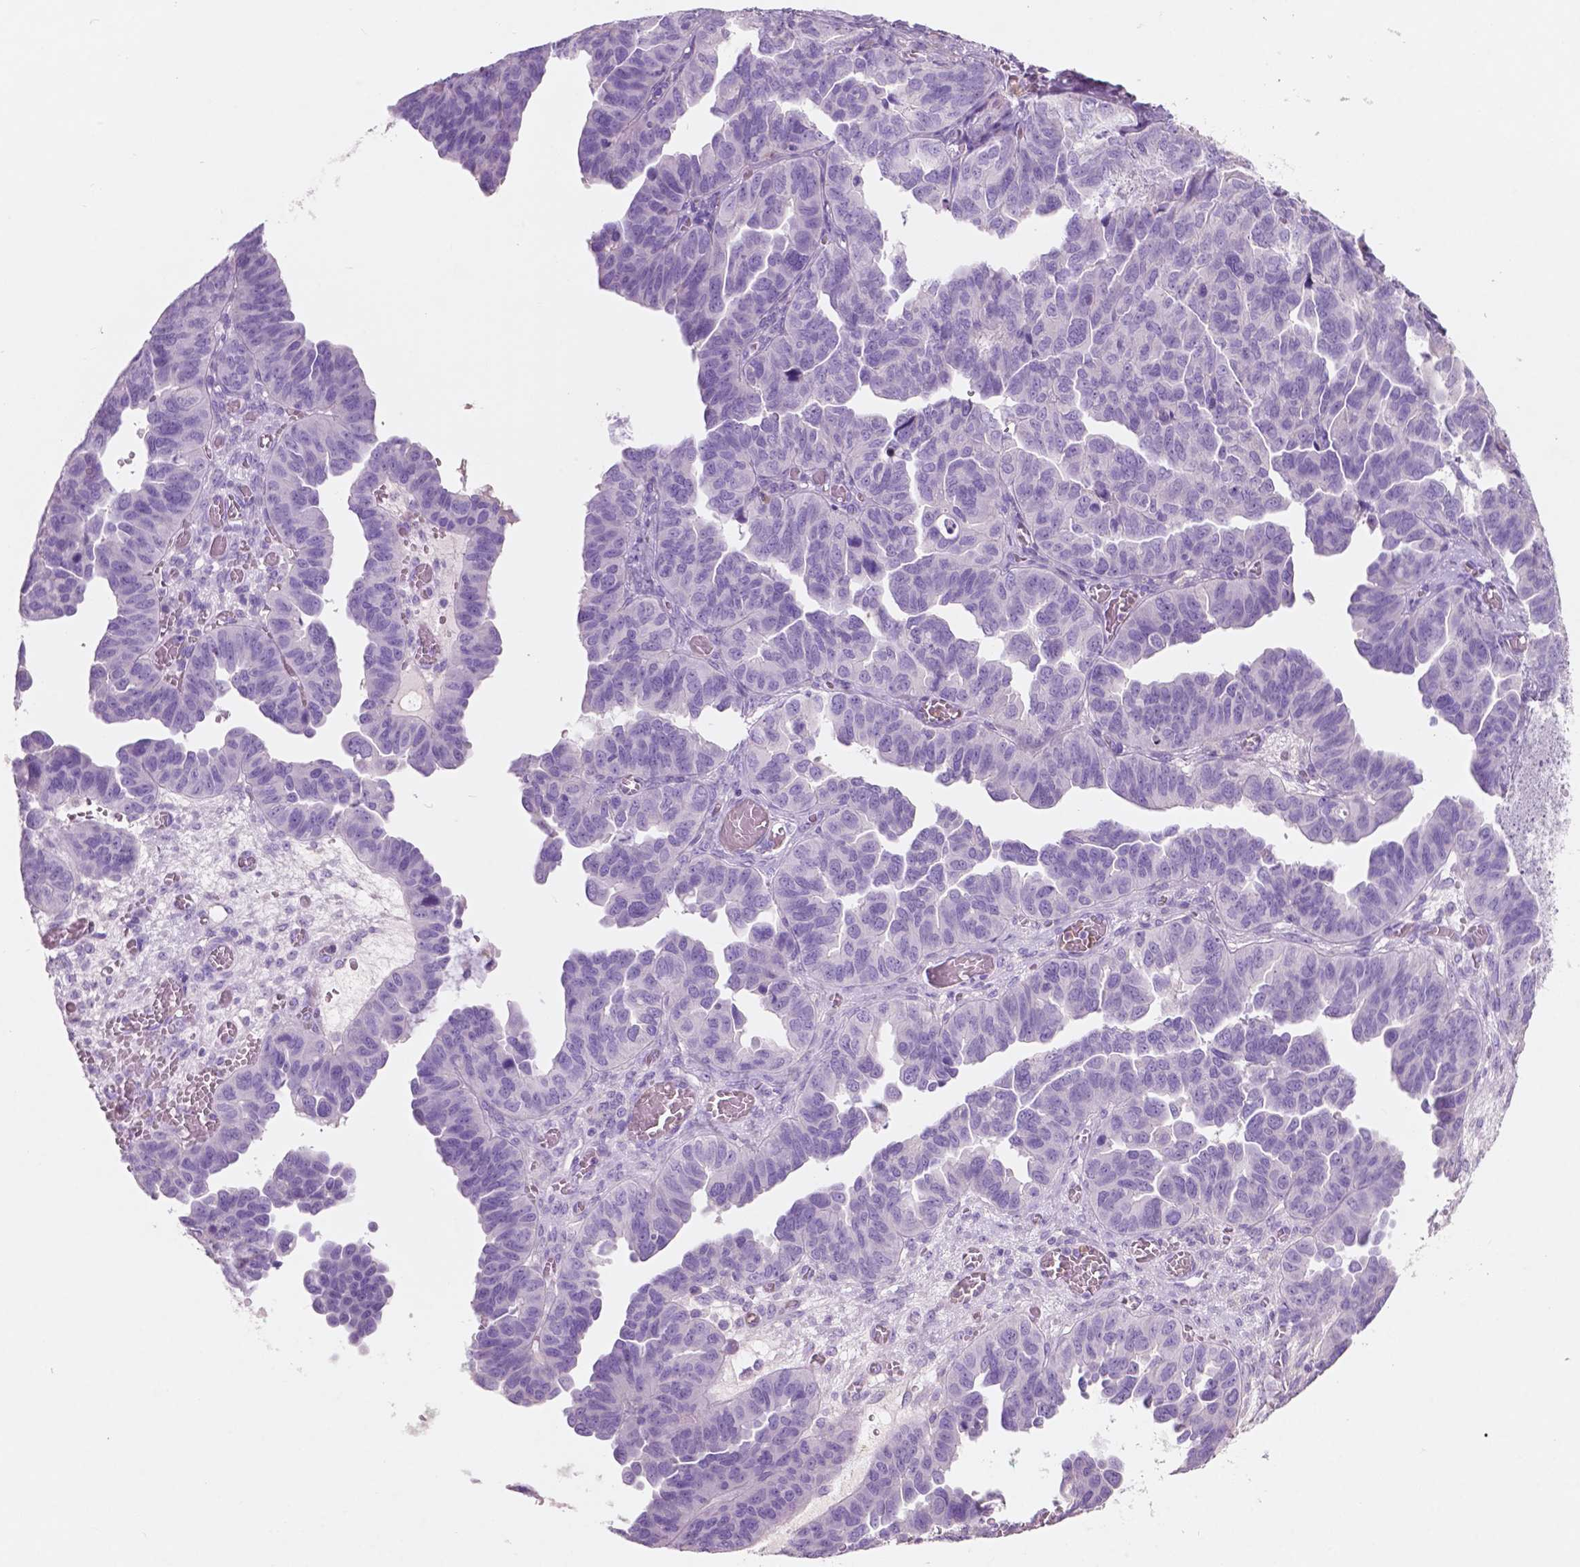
{"staining": {"intensity": "negative", "quantity": "none", "location": "none"}, "tissue": "ovarian cancer", "cell_type": "Tumor cells", "image_type": "cancer", "snomed": [{"axis": "morphology", "description": "Cystadenocarcinoma, serous, NOS"}, {"axis": "topography", "description": "Ovary"}], "caption": "Immunohistochemical staining of human ovarian cancer exhibits no significant staining in tumor cells.", "gene": "CUZD1", "patient": {"sex": "female", "age": 64}}